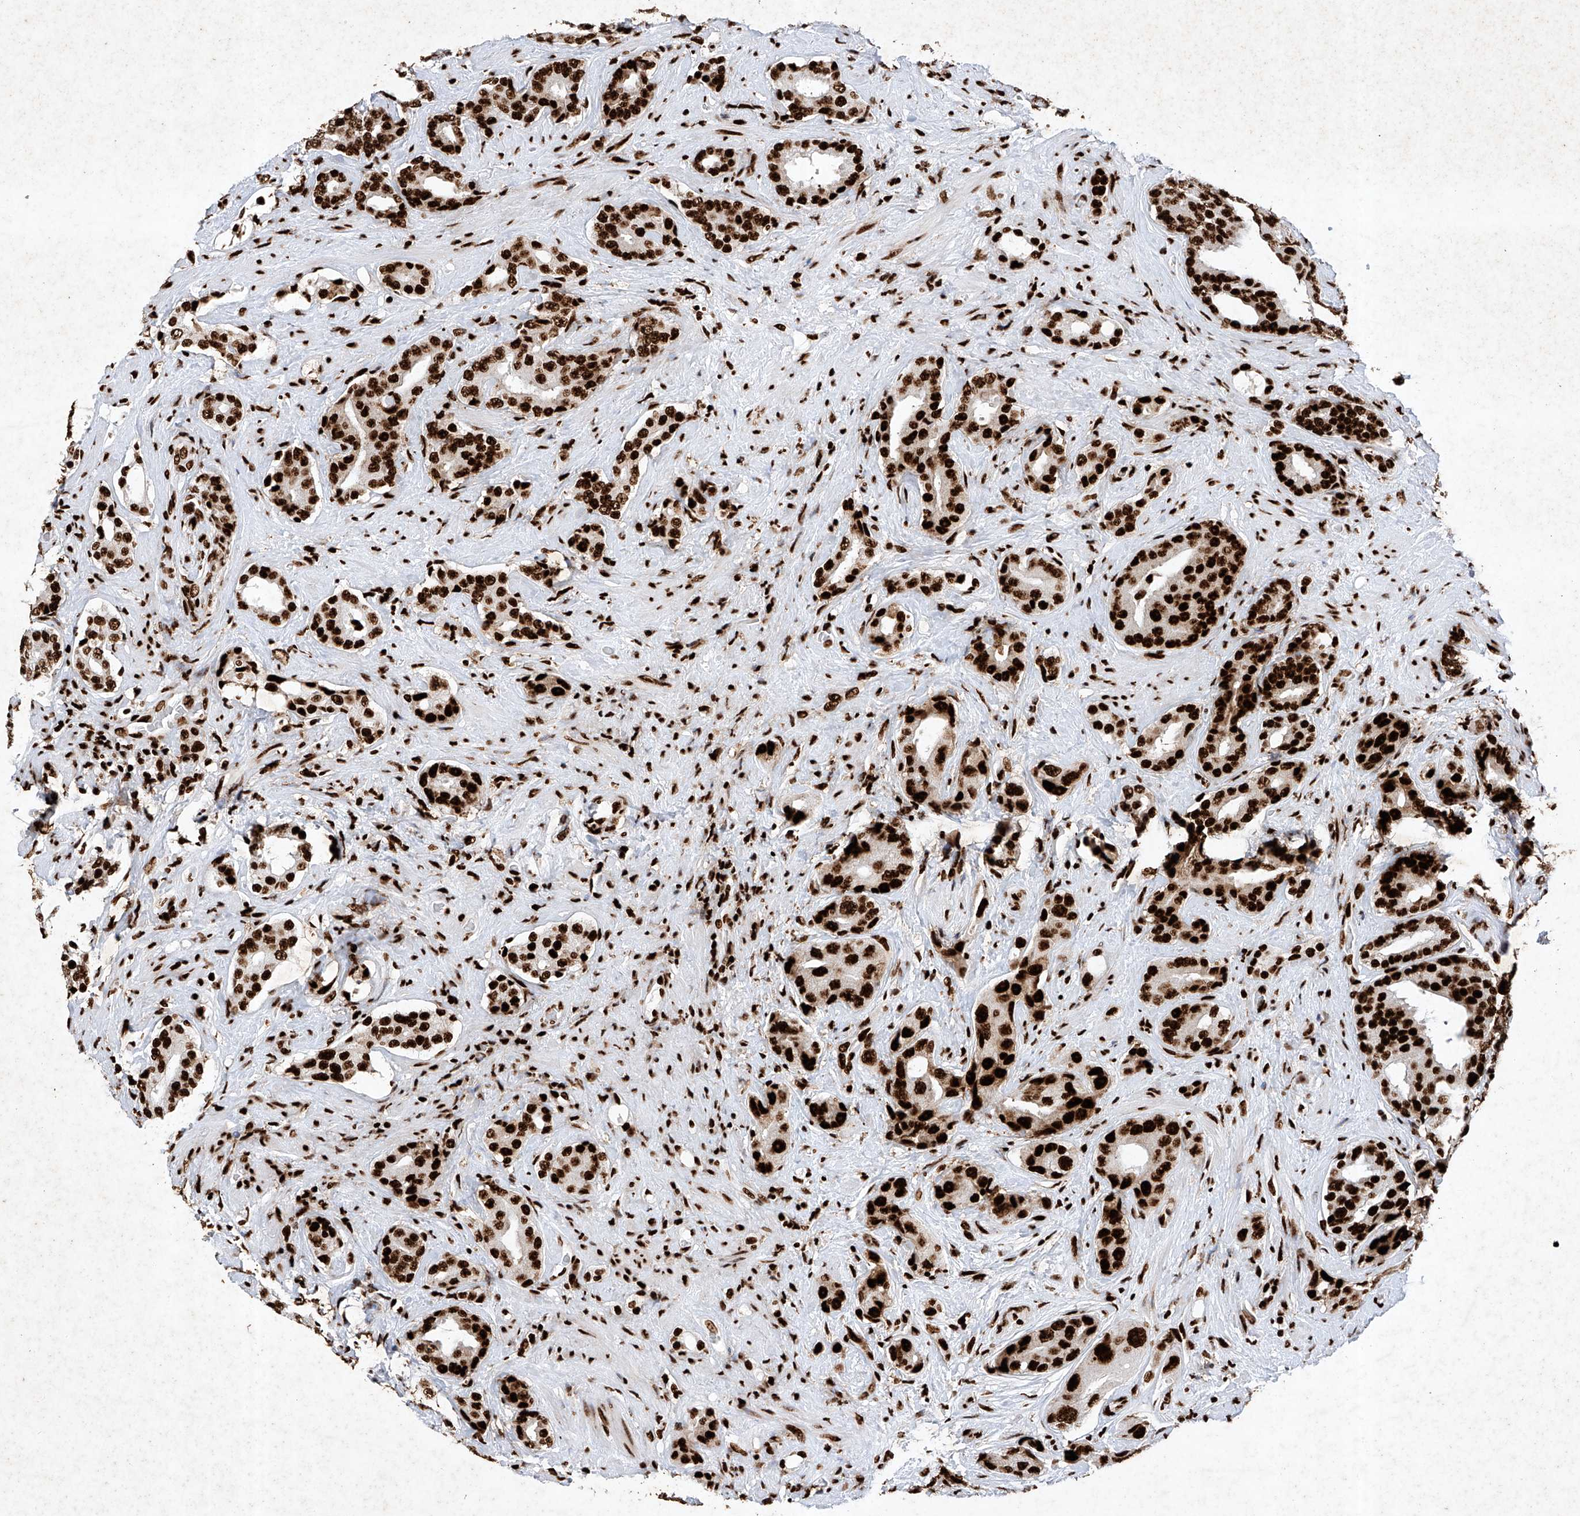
{"staining": {"intensity": "strong", "quantity": ">75%", "location": "cytoplasmic/membranous,nuclear"}, "tissue": "prostate cancer", "cell_type": "Tumor cells", "image_type": "cancer", "snomed": [{"axis": "morphology", "description": "Adenocarcinoma, High grade"}, {"axis": "topography", "description": "Prostate"}], "caption": "A high-resolution photomicrograph shows immunohistochemistry (IHC) staining of prostate high-grade adenocarcinoma, which reveals strong cytoplasmic/membranous and nuclear expression in approximately >75% of tumor cells.", "gene": "SRSF6", "patient": {"sex": "male", "age": 71}}